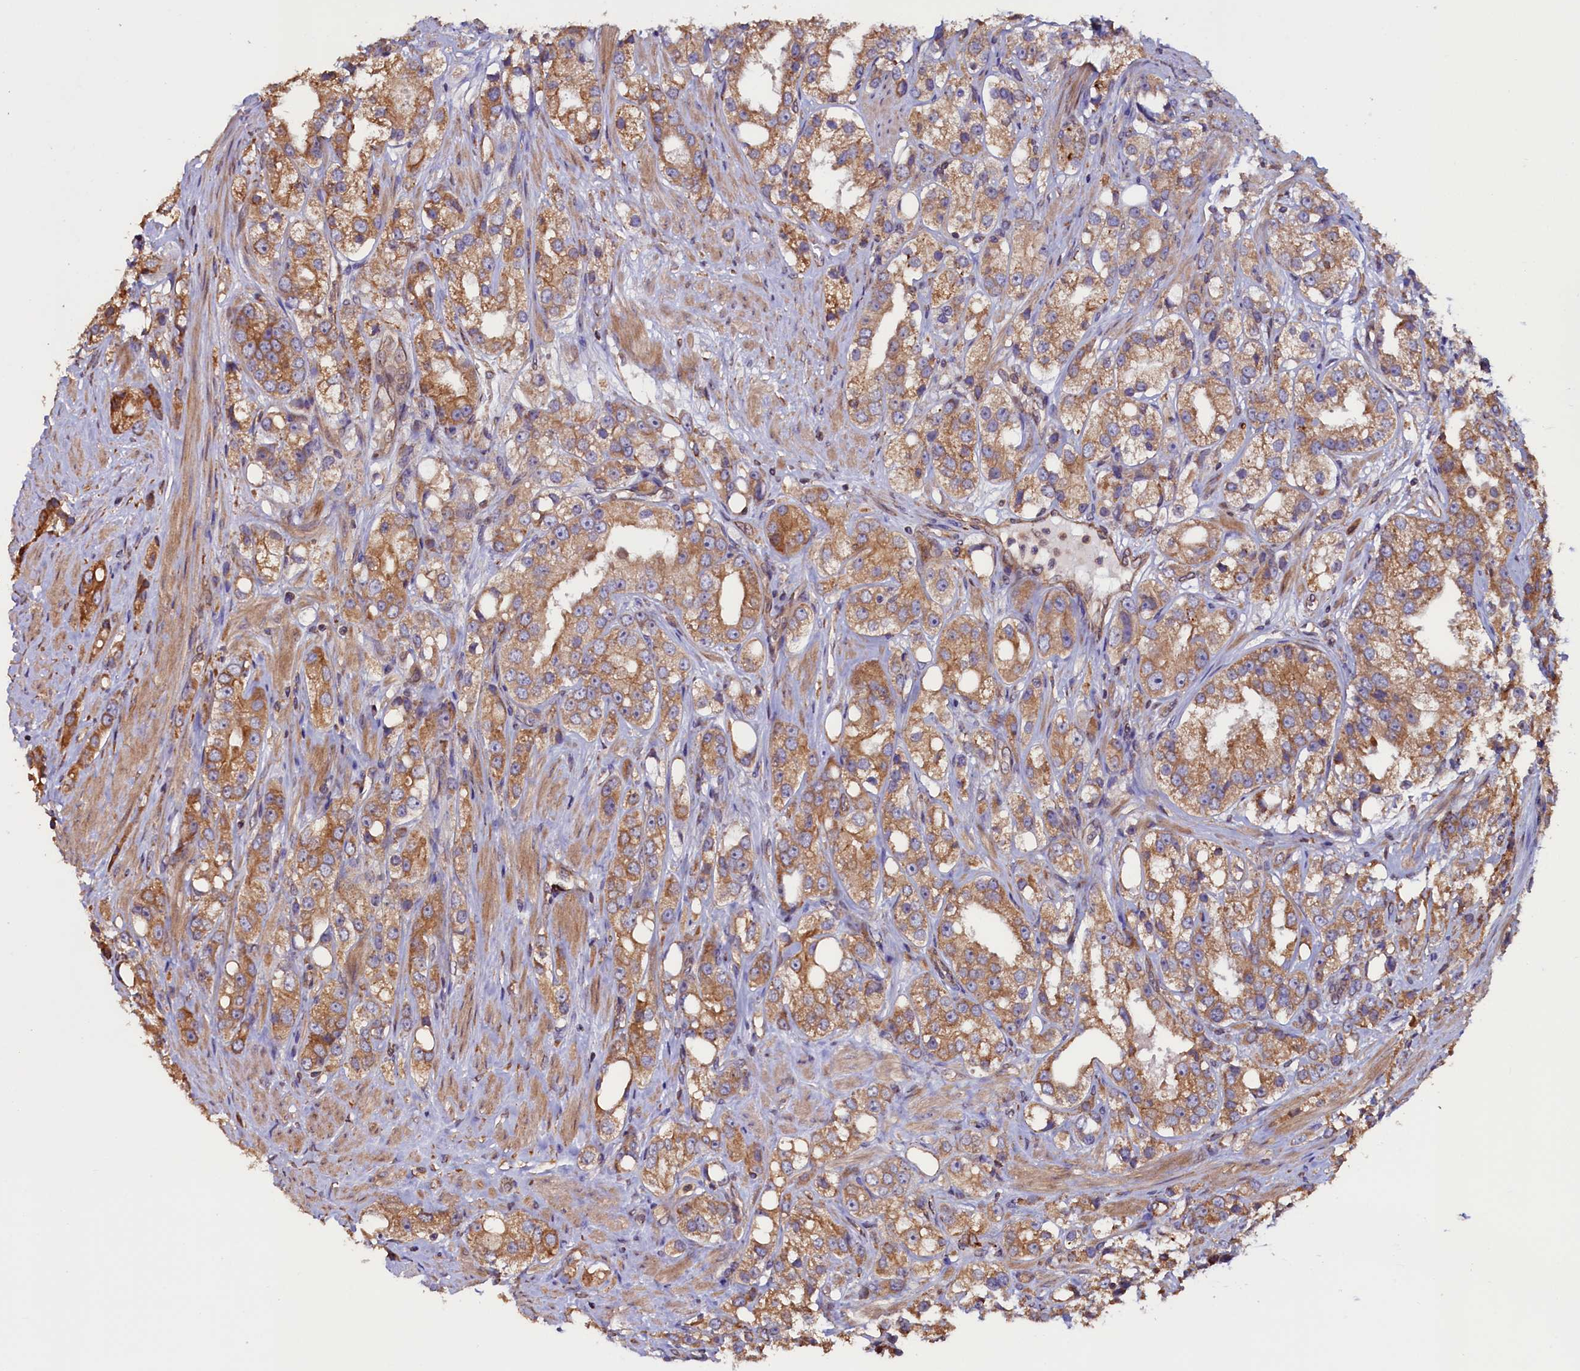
{"staining": {"intensity": "moderate", "quantity": ">75%", "location": "cytoplasmic/membranous"}, "tissue": "prostate cancer", "cell_type": "Tumor cells", "image_type": "cancer", "snomed": [{"axis": "morphology", "description": "Adenocarcinoma, NOS"}, {"axis": "topography", "description": "Prostate"}], "caption": "Human prostate adenocarcinoma stained with a brown dye reveals moderate cytoplasmic/membranous positive staining in approximately >75% of tumor cells.", "gene": "ATXN2L", "patient": {"sex": "male", "age": 79}}